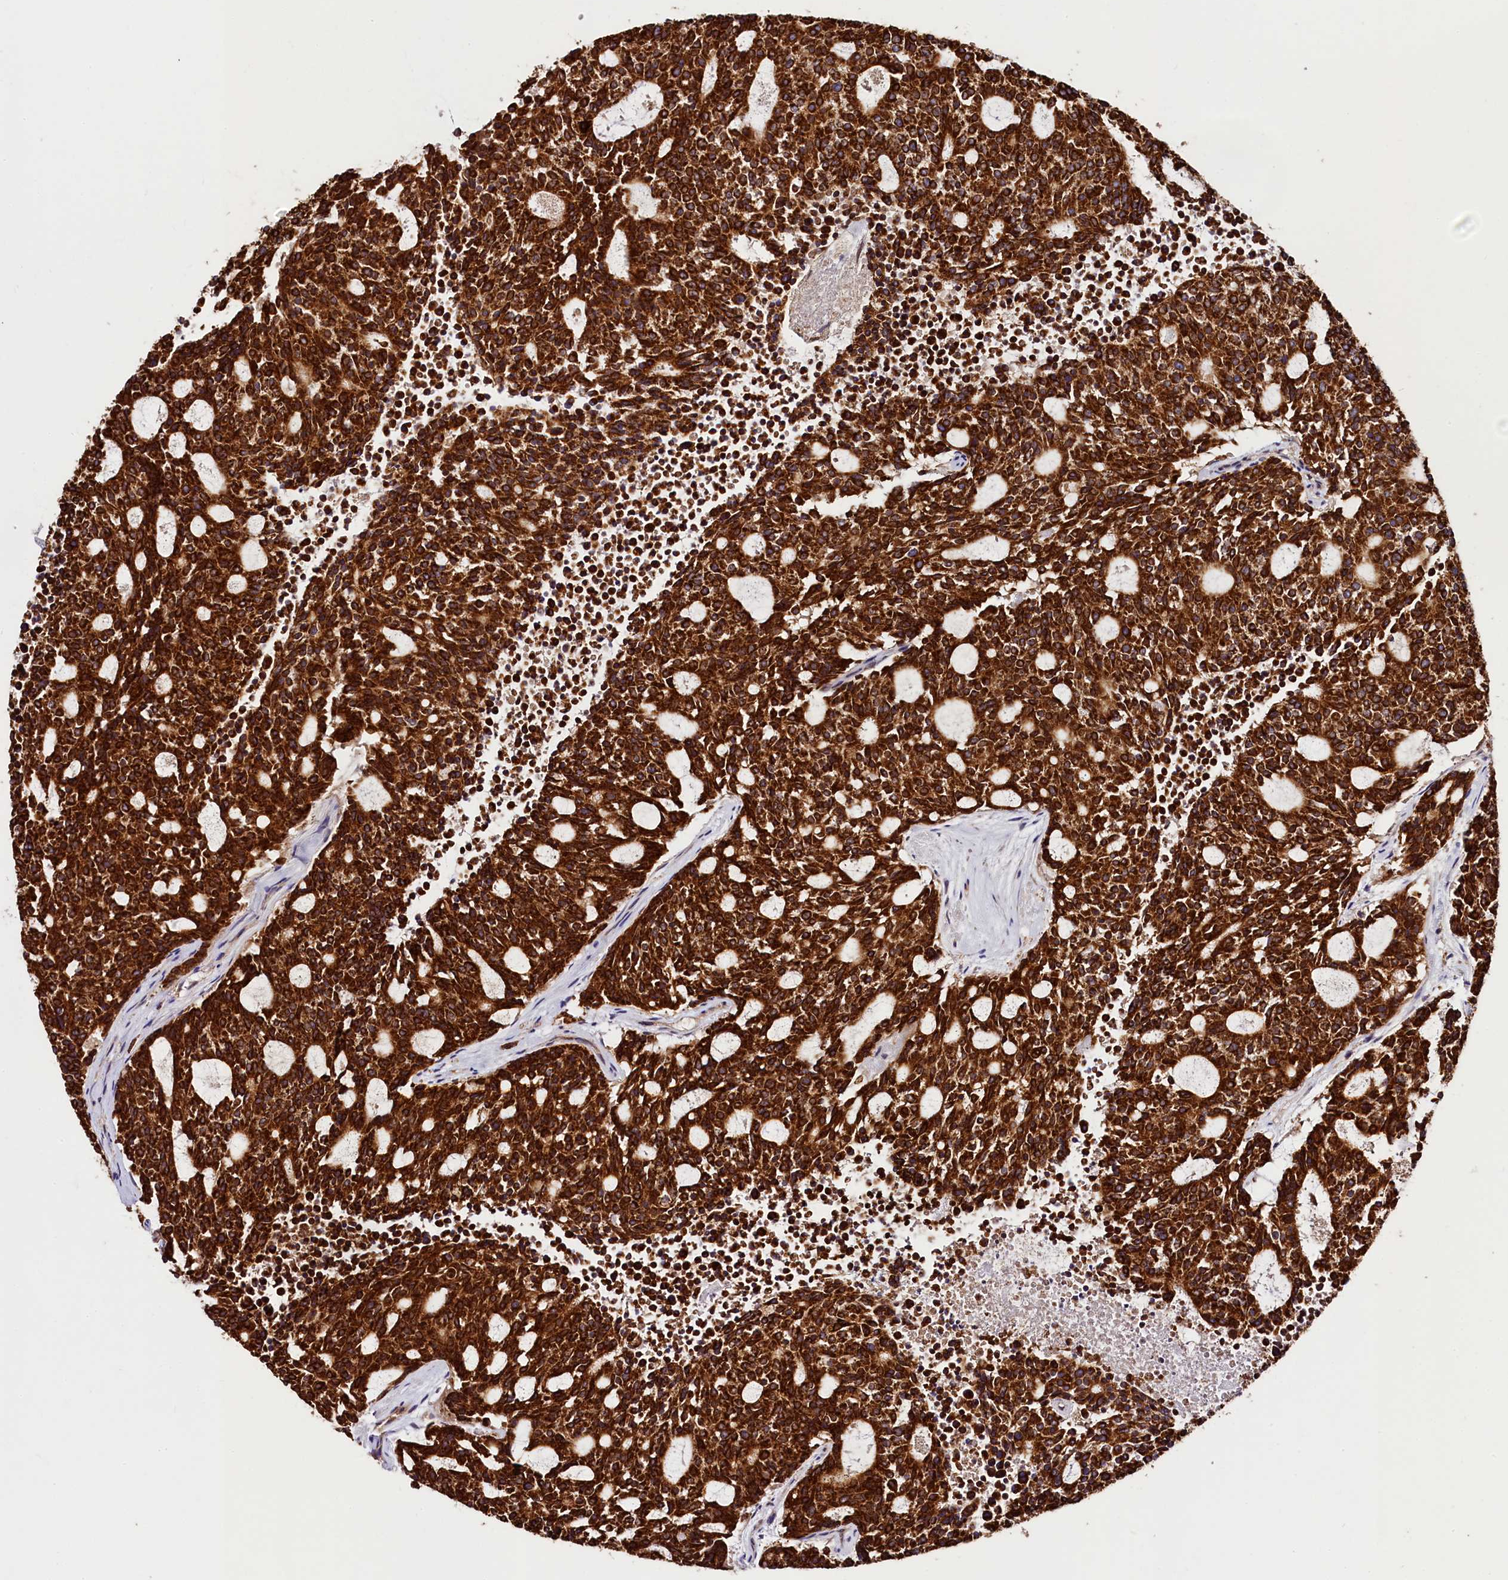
{"staining": {"intensity": "strong", "quantity": ">75%", "location": "cytoplasmic/membranous"}, "tissue": "carcinoid", "cell_type": "Tumor cells", "image_type": "cancer", "snomed": [{"axis": "morphology", "description": "Carcinoid, malignant, NOS"}, {"axis": "topography", "description": "Pancreas"}], "caption": "A high-resolution micrograph shows IHC staining of carcinoid, which exhibits strong cytoplasmic/membranous staining in approximately >75% of tumor cells. (Stains: DAB (3,3'-diaminobenzidine) in brown, nuclei in blue, Microscopy: brightfield microscopy at high magnification).", "gene": "CLYBL", "patient": {"sex": "female", "age": 54}}